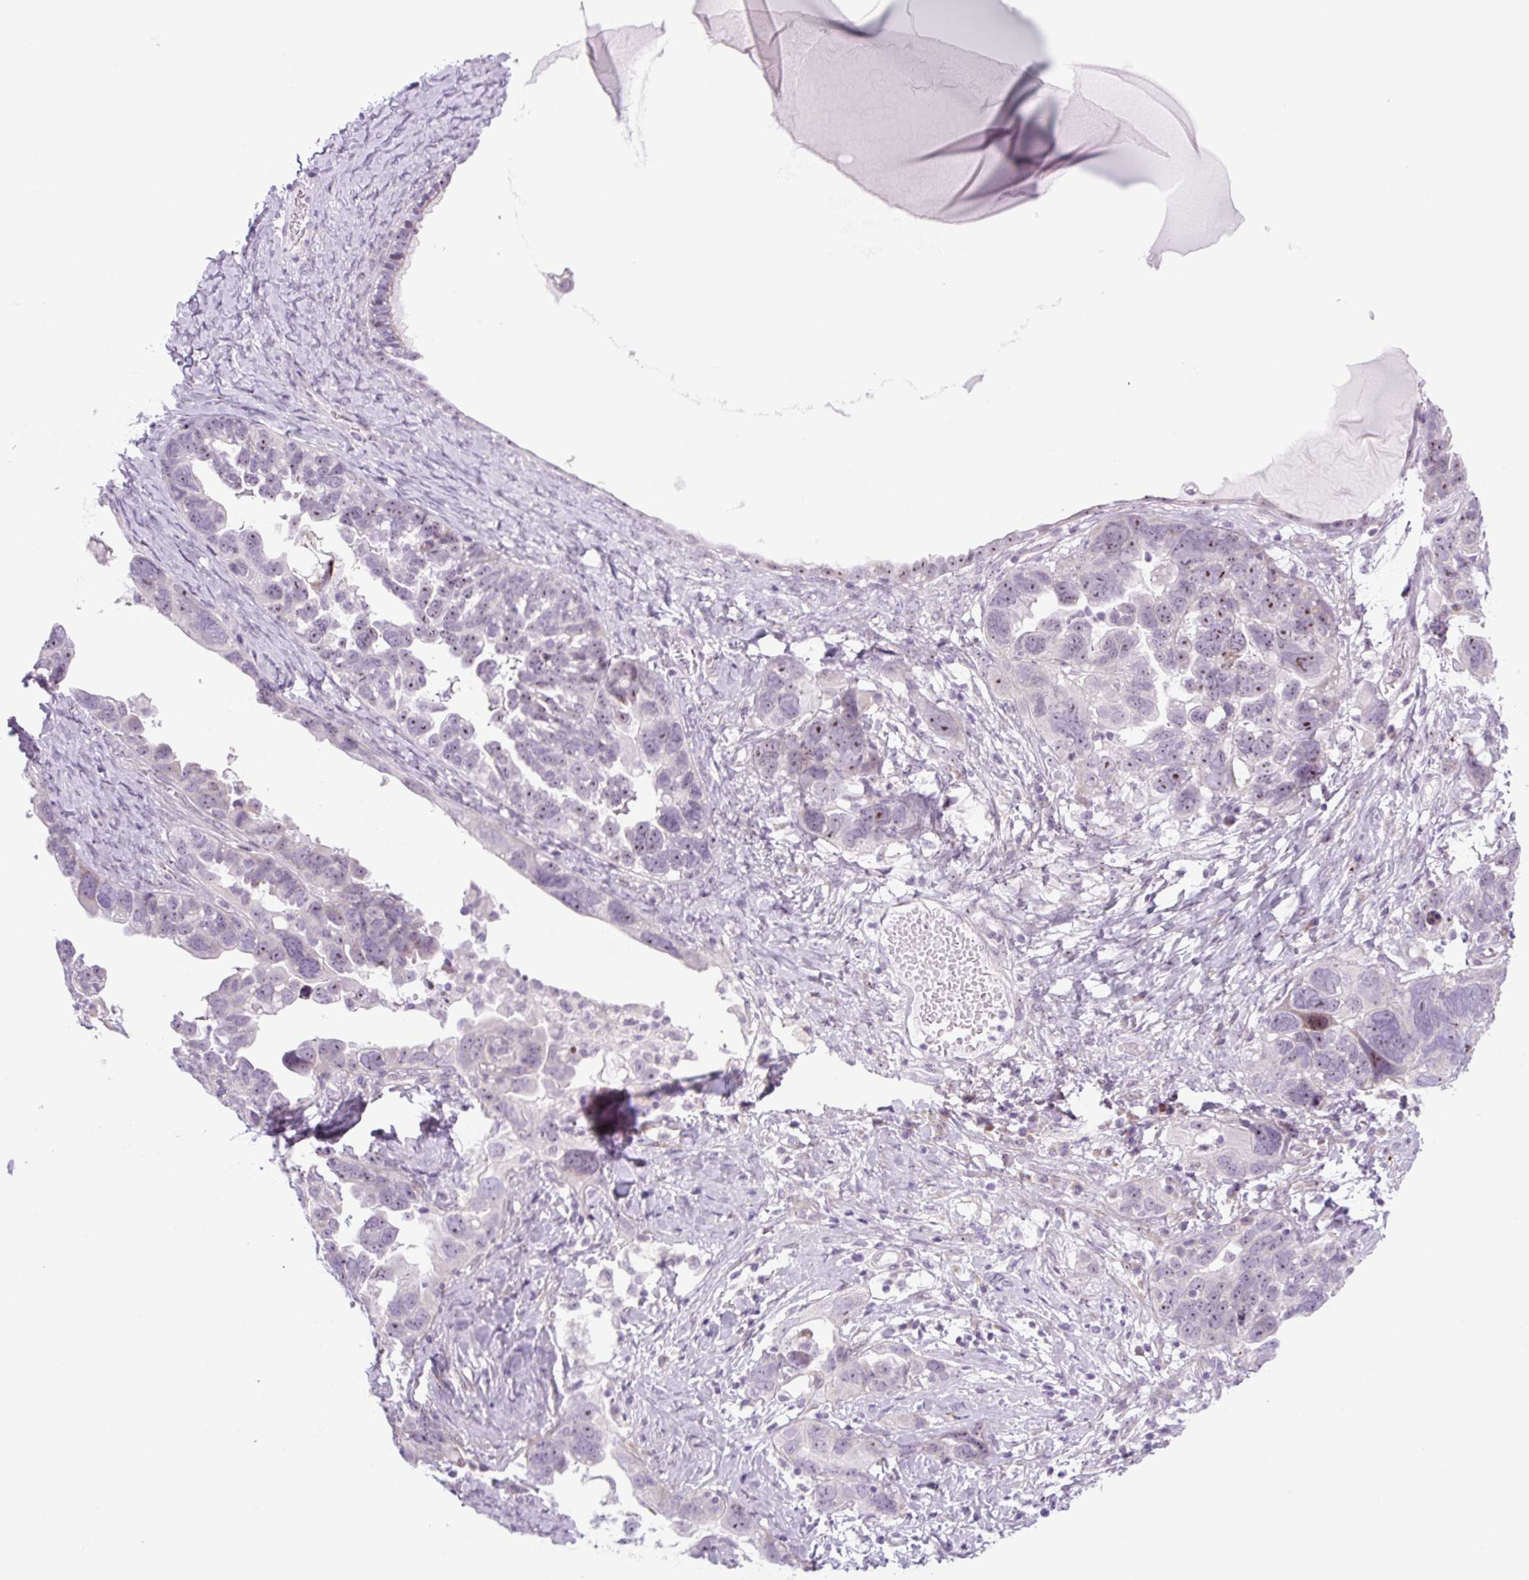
{"staining": {"intensity": "moderate", "quantity": "25%-75%", "location": "nuclear"}, "tissue": "ovarian cancer", "cell_type": "Tumor cells", "image_type": "cancer", "snomed": [{"axis": "morphology", "description": "Cystadenocarcinoma, serous, NOS"}, {"axis": "topography", "description": "Ovary"}], "caption": "A medium amount of moderate nuclear expression is seen in approximately 25%-75% of tumor cells in serous cystadenocarcinoma (ovarian) tissue.", "gene": "RRS1", "patient": {"sex": "female", "age": 79}}